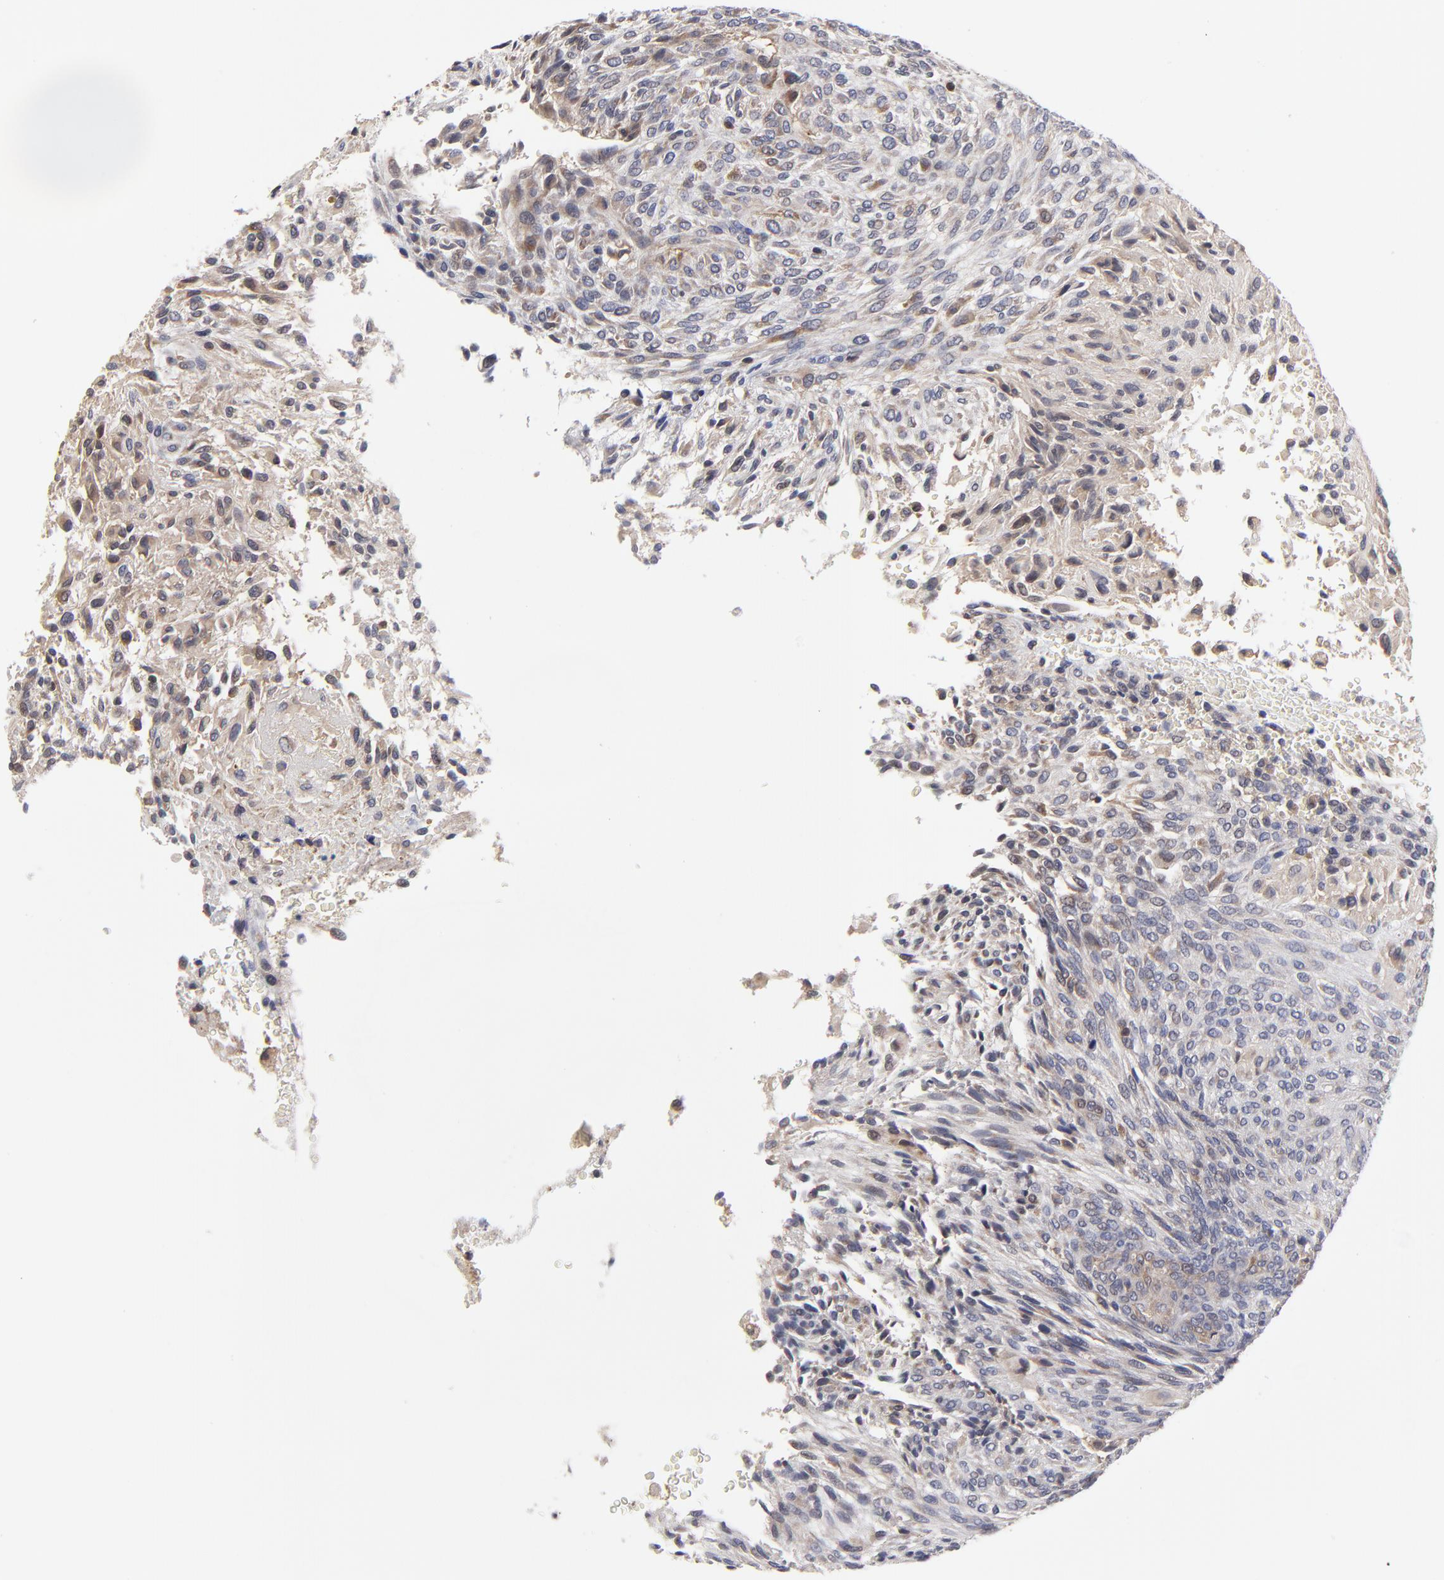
{"staining": {"intensity": "moderate", "quantity": "25%-75%", "location": "cytoplasmic/membranous"}, "tissue": "glioma", "cell_type": "Tumor cells", "image_type": "cancer", "snomed": [{"axis": "morphology", "description": "Glioma, malignant, High grade"}, {"axis": "topography", "description": "Cerebral cortex"}], "caption": "Immunohistochemical staining of human glioma shows medium levels of moderate cytoplasmic/membranous protein expression in about 25%-75% of tumor cells. (IHC, brightfield microscopy, high magnification).", "gene": "ZNF157", "patient": {"sex": "female", "age": 55}}